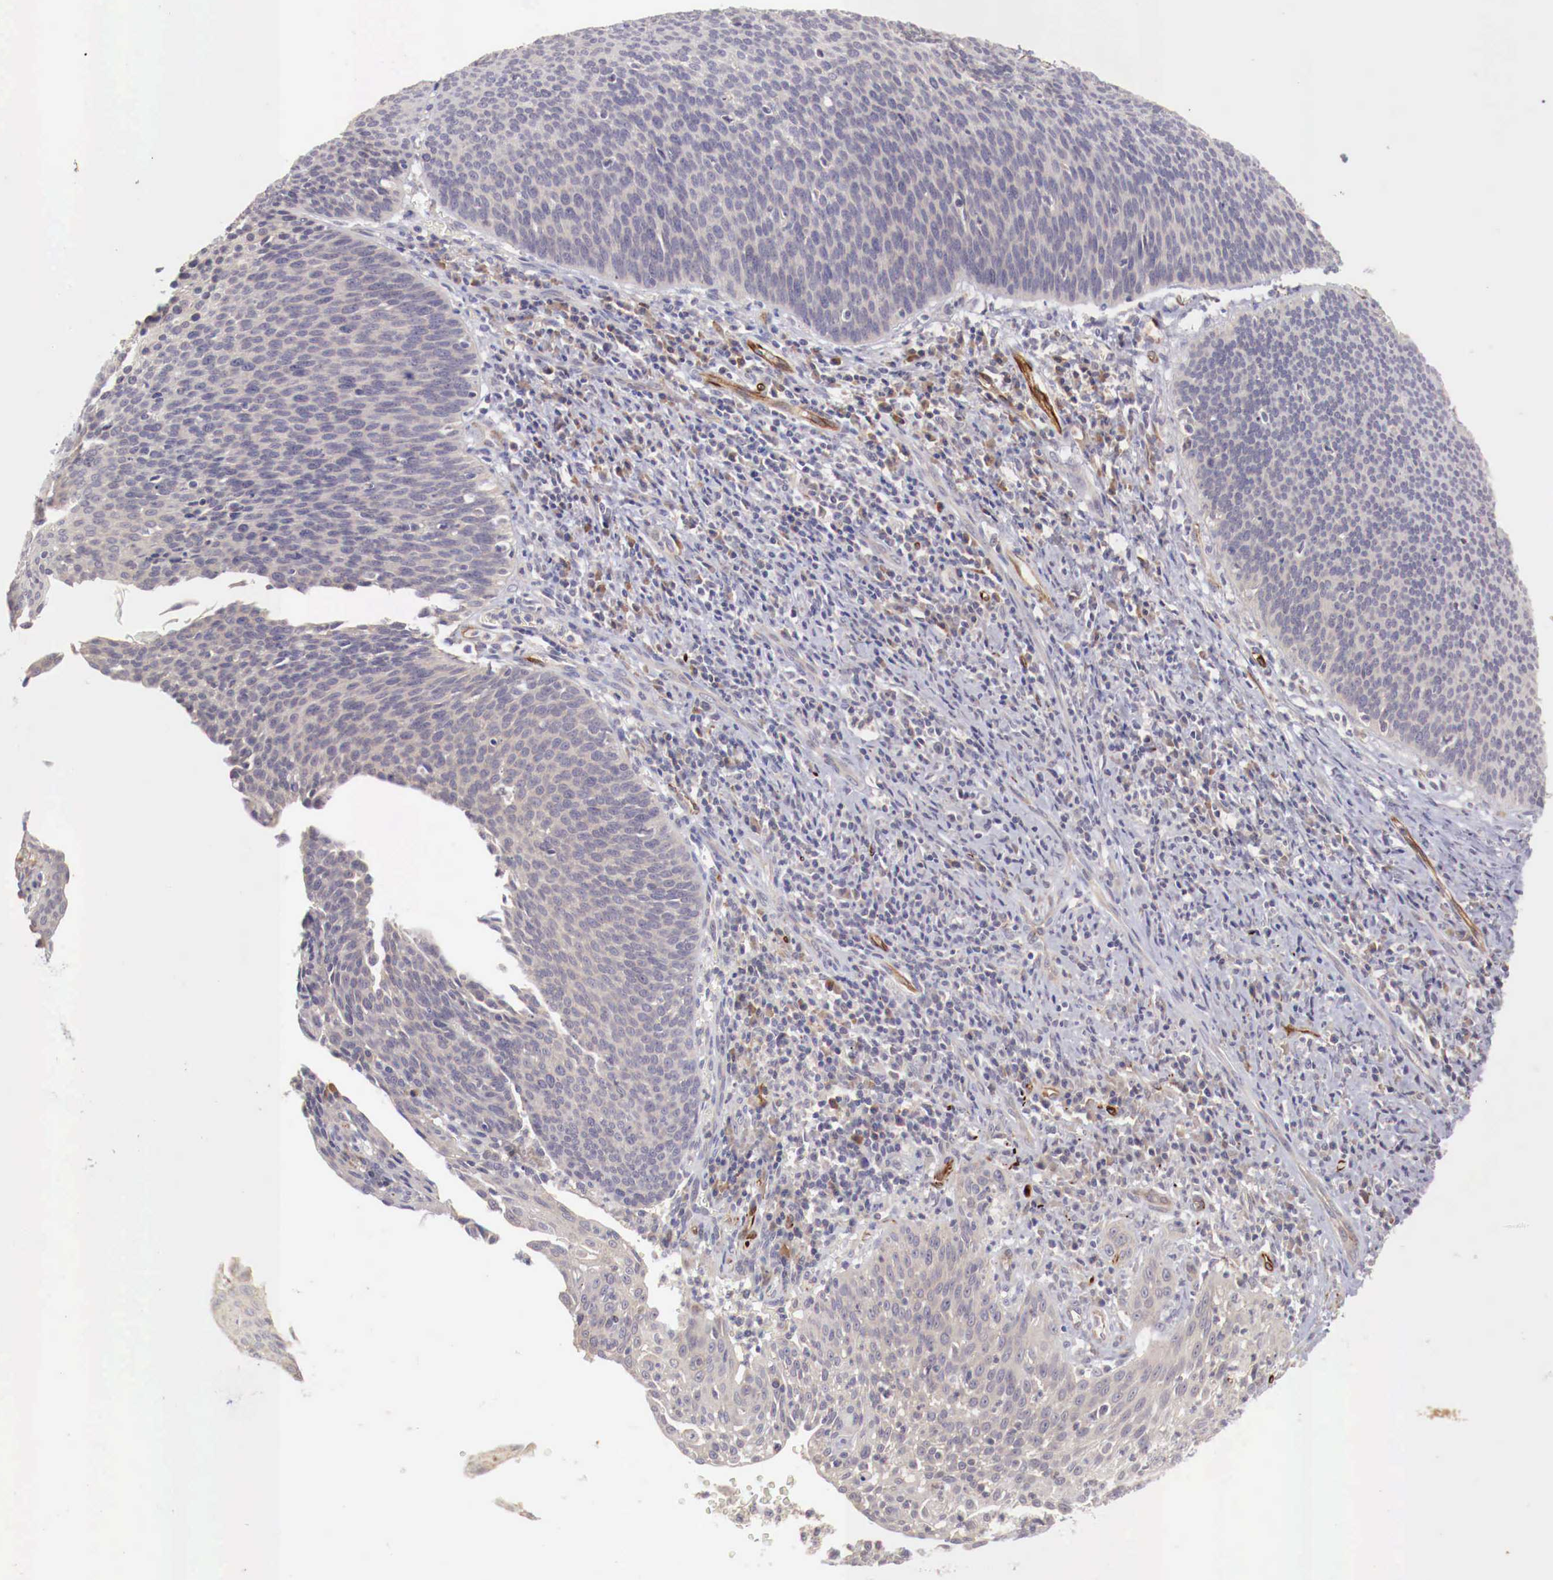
{"staining": {"intensity": "negative", "quantity": "none", "location": "none"}, "tissue": "cervical cancer", "cell_type": "Tumor cells", "image_type": "cancer", "snomed": [{"axis": "morphology", "description": "Squamous cell carcinoma, NOS"}, {"axis": "topography", "description": "Cervix"}], "caption": "An IHC micrograph of cervical cancer (squamous cell carcinoma) is shown. There is no staining in tumor cells of cervical cancer (squamous cell carcinoma).", "gene": "WT1", "patient": {"sex": "female", "age": 41}}